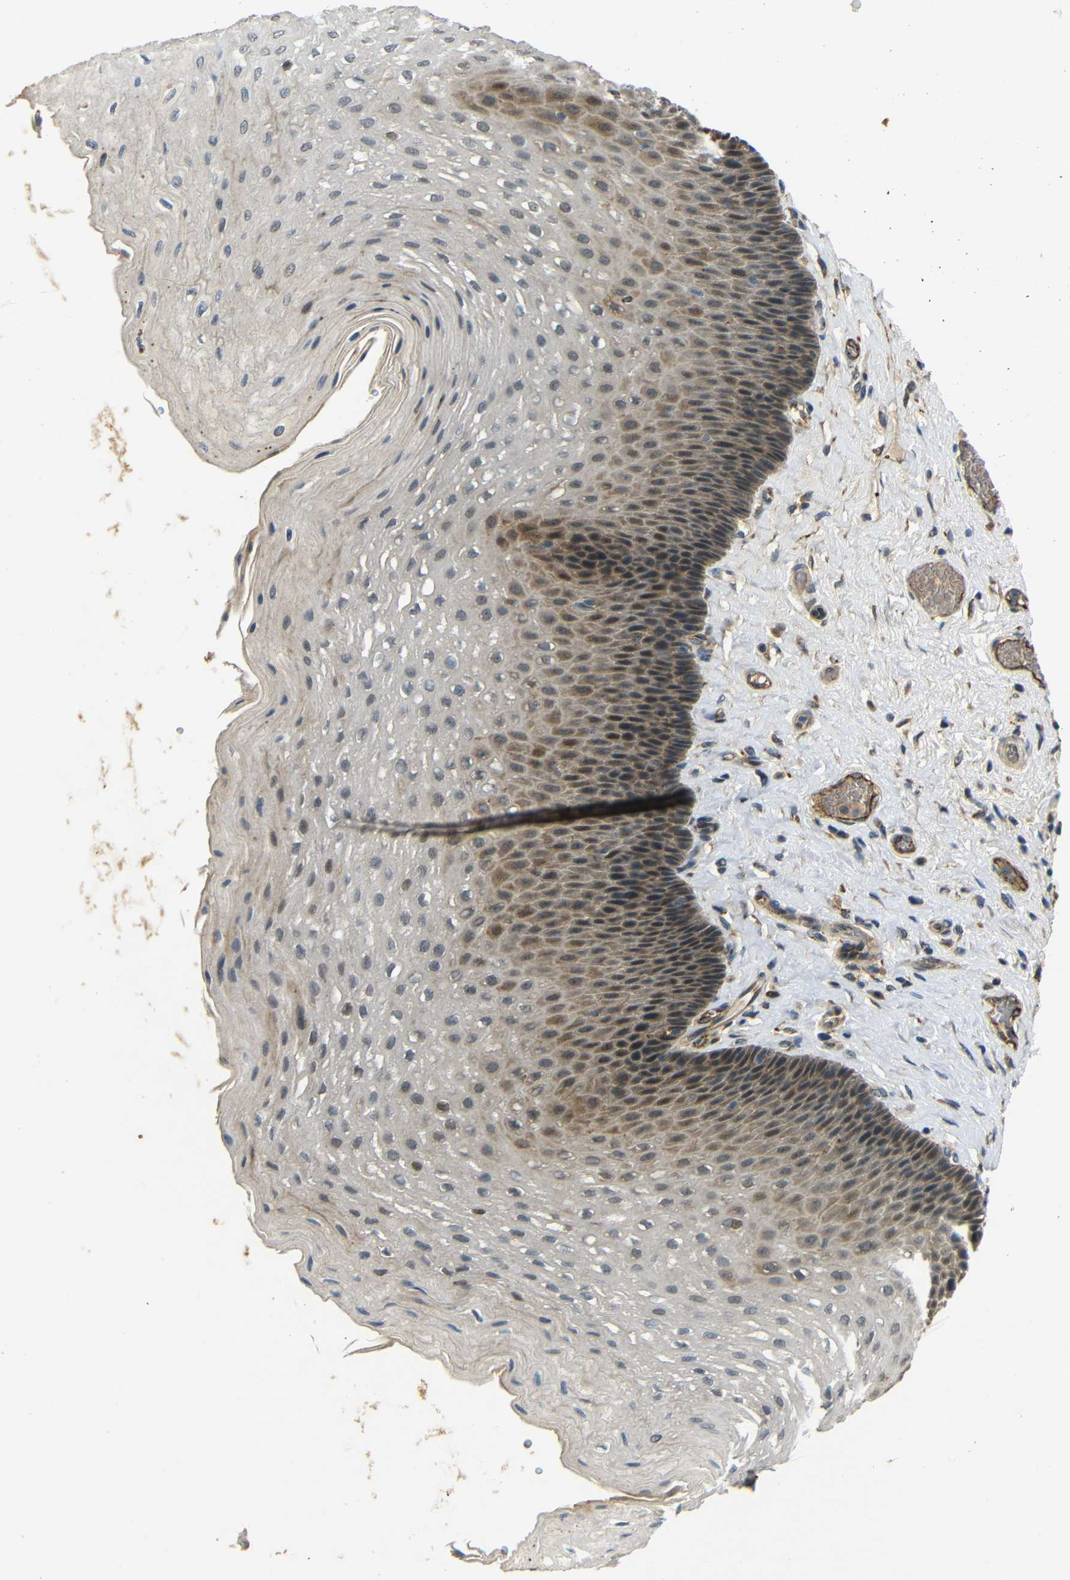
{"staining": {"intensity": "weak", "quantity": "25%-75%", "location": "cytoplasmic/membranous,nuclear"}, "tissue": "esophagus", "cell_type": "Squamous epithelial cells", "image_type": "normal", "snomed": [{"axis": "morphology", "description": "Normal tissue, NOS"}, {"axis": "topography", "description": "Esophagus"}], "caption": "A brown stain highlights weak cytoplasmic/membranous,nuclear positivity of a protein in squamous epithelial cells of normal esophagus. (DAB IHC with brightfield microscopy, high magnification).", "gene": "ATP7A", "patient": {"sex": "female", "age": 72}}